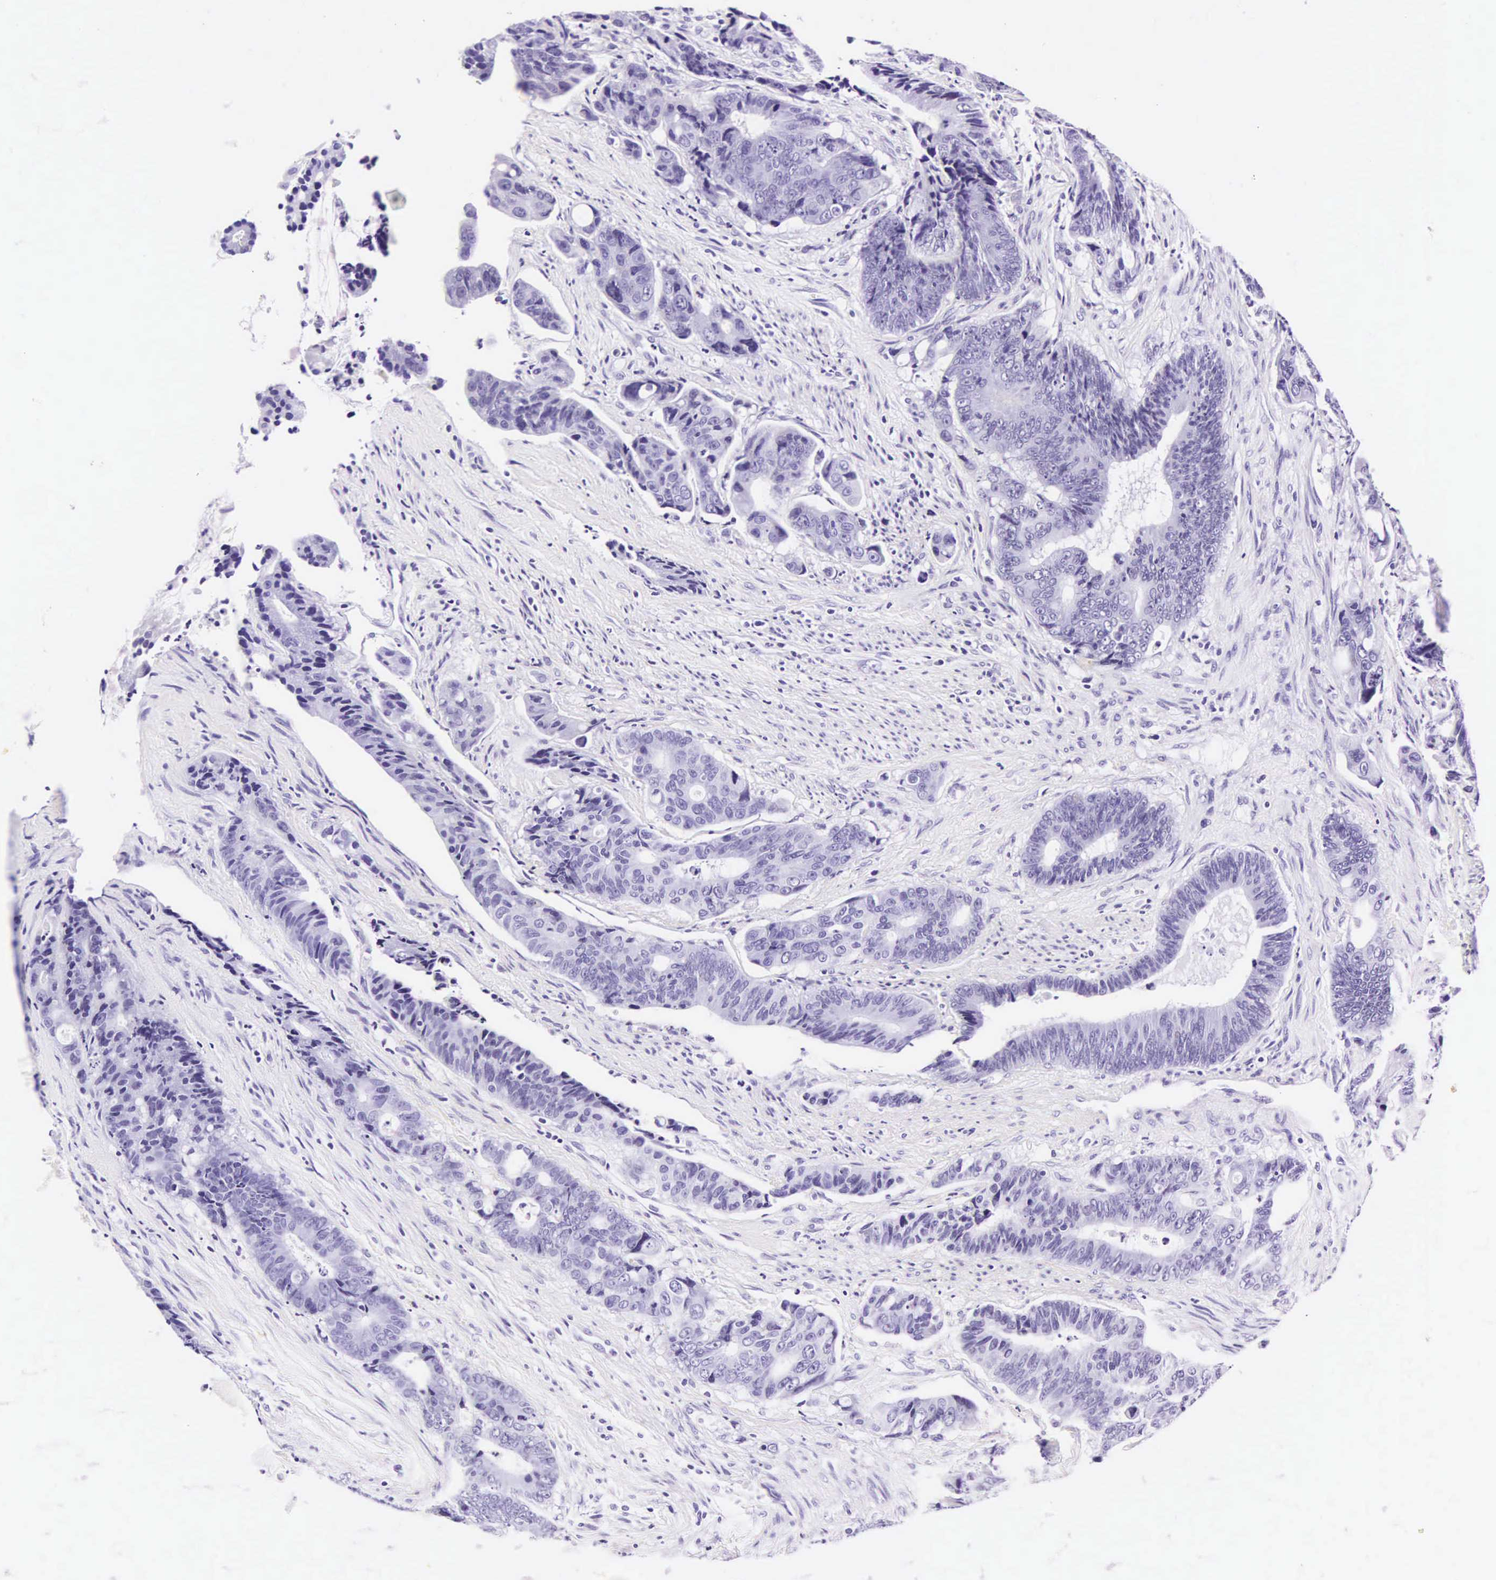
{"staining": {"intensity": "negative", "quantity": "none", "location": "none"}, "tissue": "colorectal cancer", "cell_type": "Tumor cells", "image_type": "cancer", "snomed": [{"axis": "morphology", "description": "Adenocarcinoma, NOS"}, {"axis": "topography", "description": "Colon"}], "caption": "Immunohistochemistry image of human adenocarcinoma (colorectal) stained for a protein (brown), which shows no positivity in tumor cells. Brightfield microscopy of immunohistochemistry (IHC) stained with DAB (brown) and hematoxylin (blue), captured at high magnification.", "gene": "CD1A", "patient": {"sex": "male", "age": 56}}